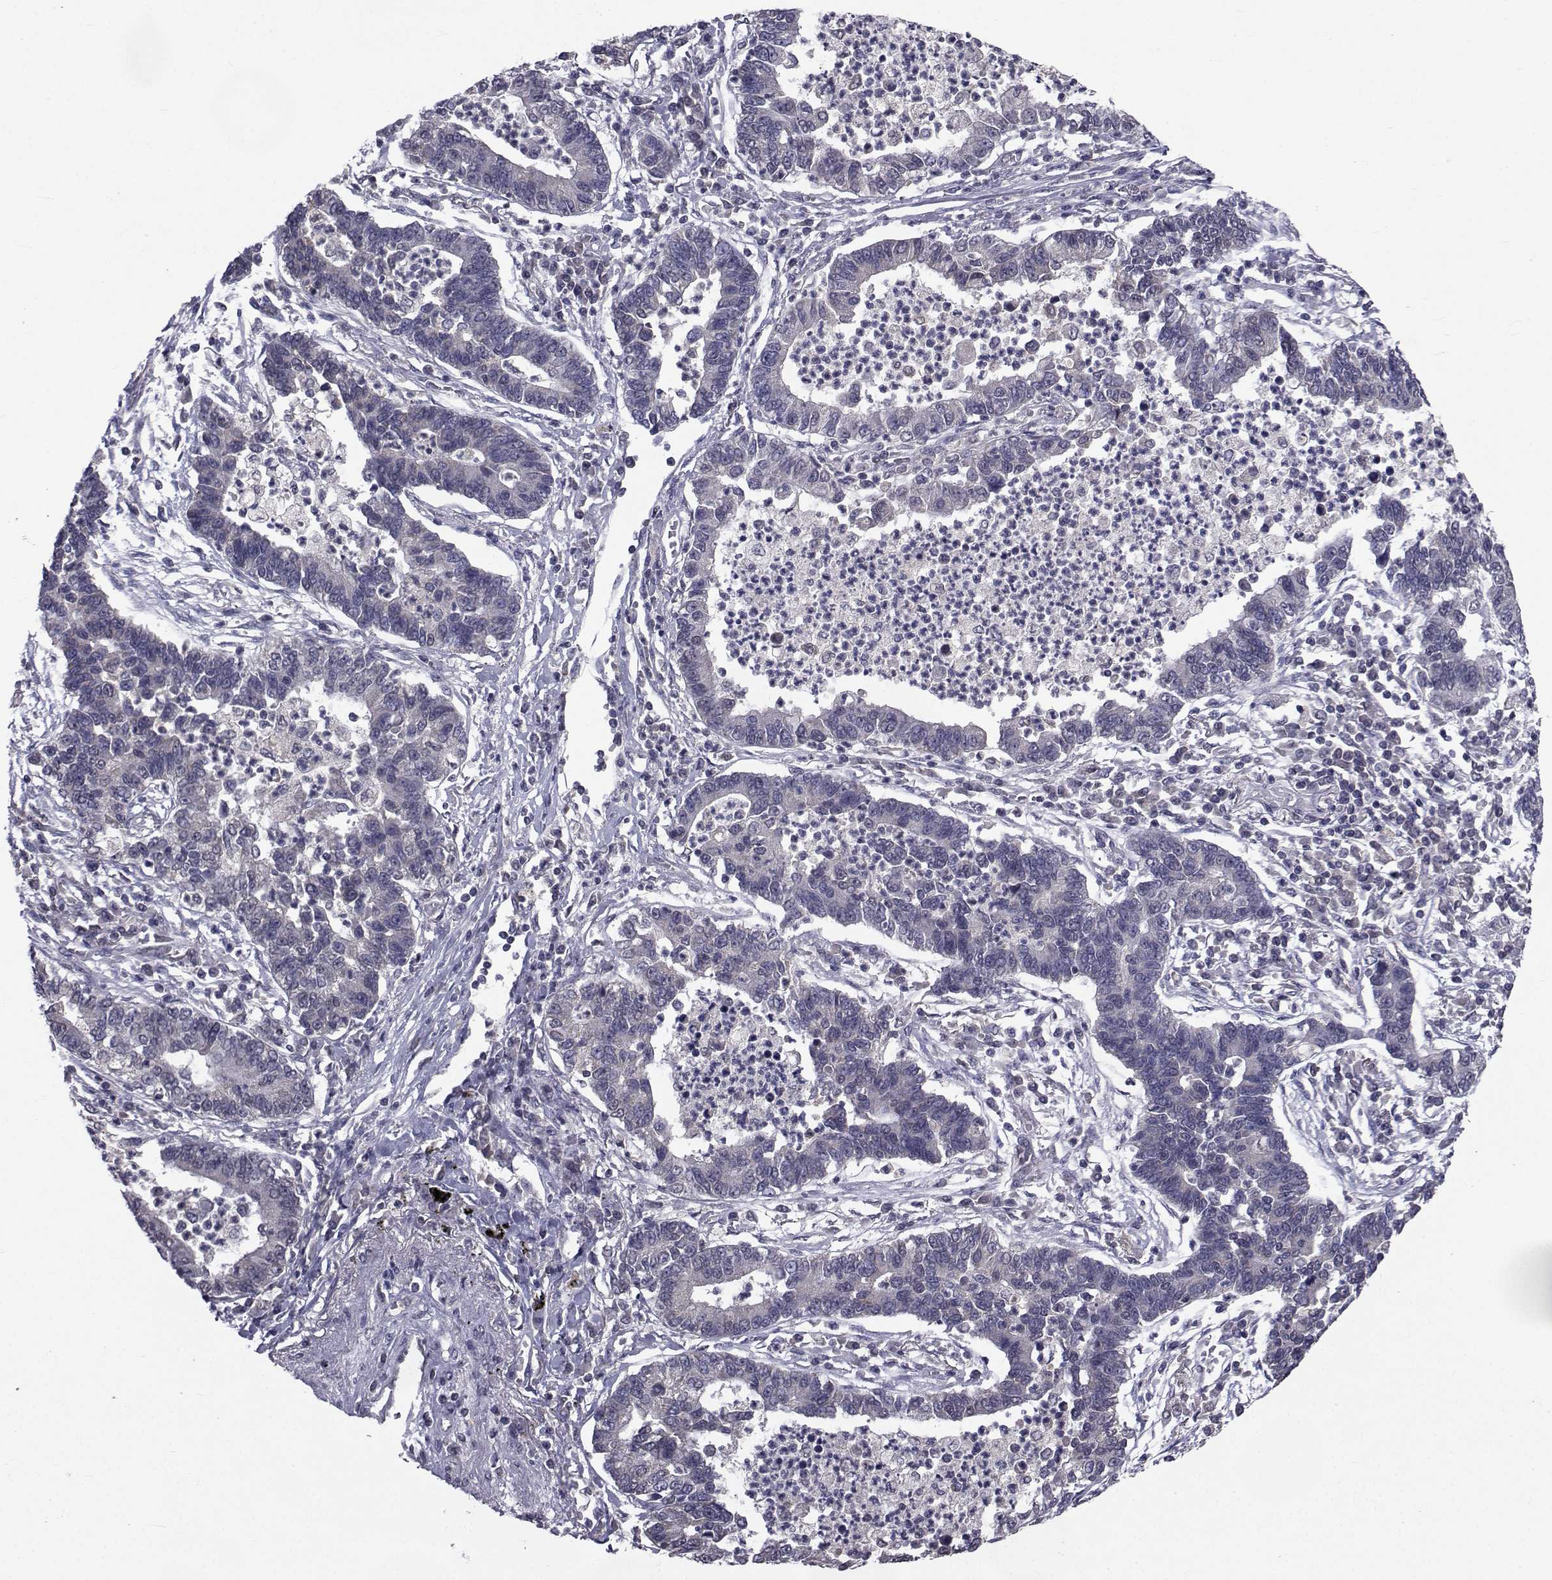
{"staining": {"intensity": "negative", "quantity": "none", "location": "none"}, "tissue": "lung cancer", "cell_type": "Tumor cells", "image_type": "cancer", "snomed": [{"axis": "morphology", "description": "Adenocarcinoma, NOS"}, {"axis": "topography", "description": "Lung"}], "caption": "Human adenocarcinoma (lung) stained for a protein using immunohistochemistry shows no staining in tumor cells.", "gene": "CYP2S1", "patient": {"sex": "female", "age": 57}}